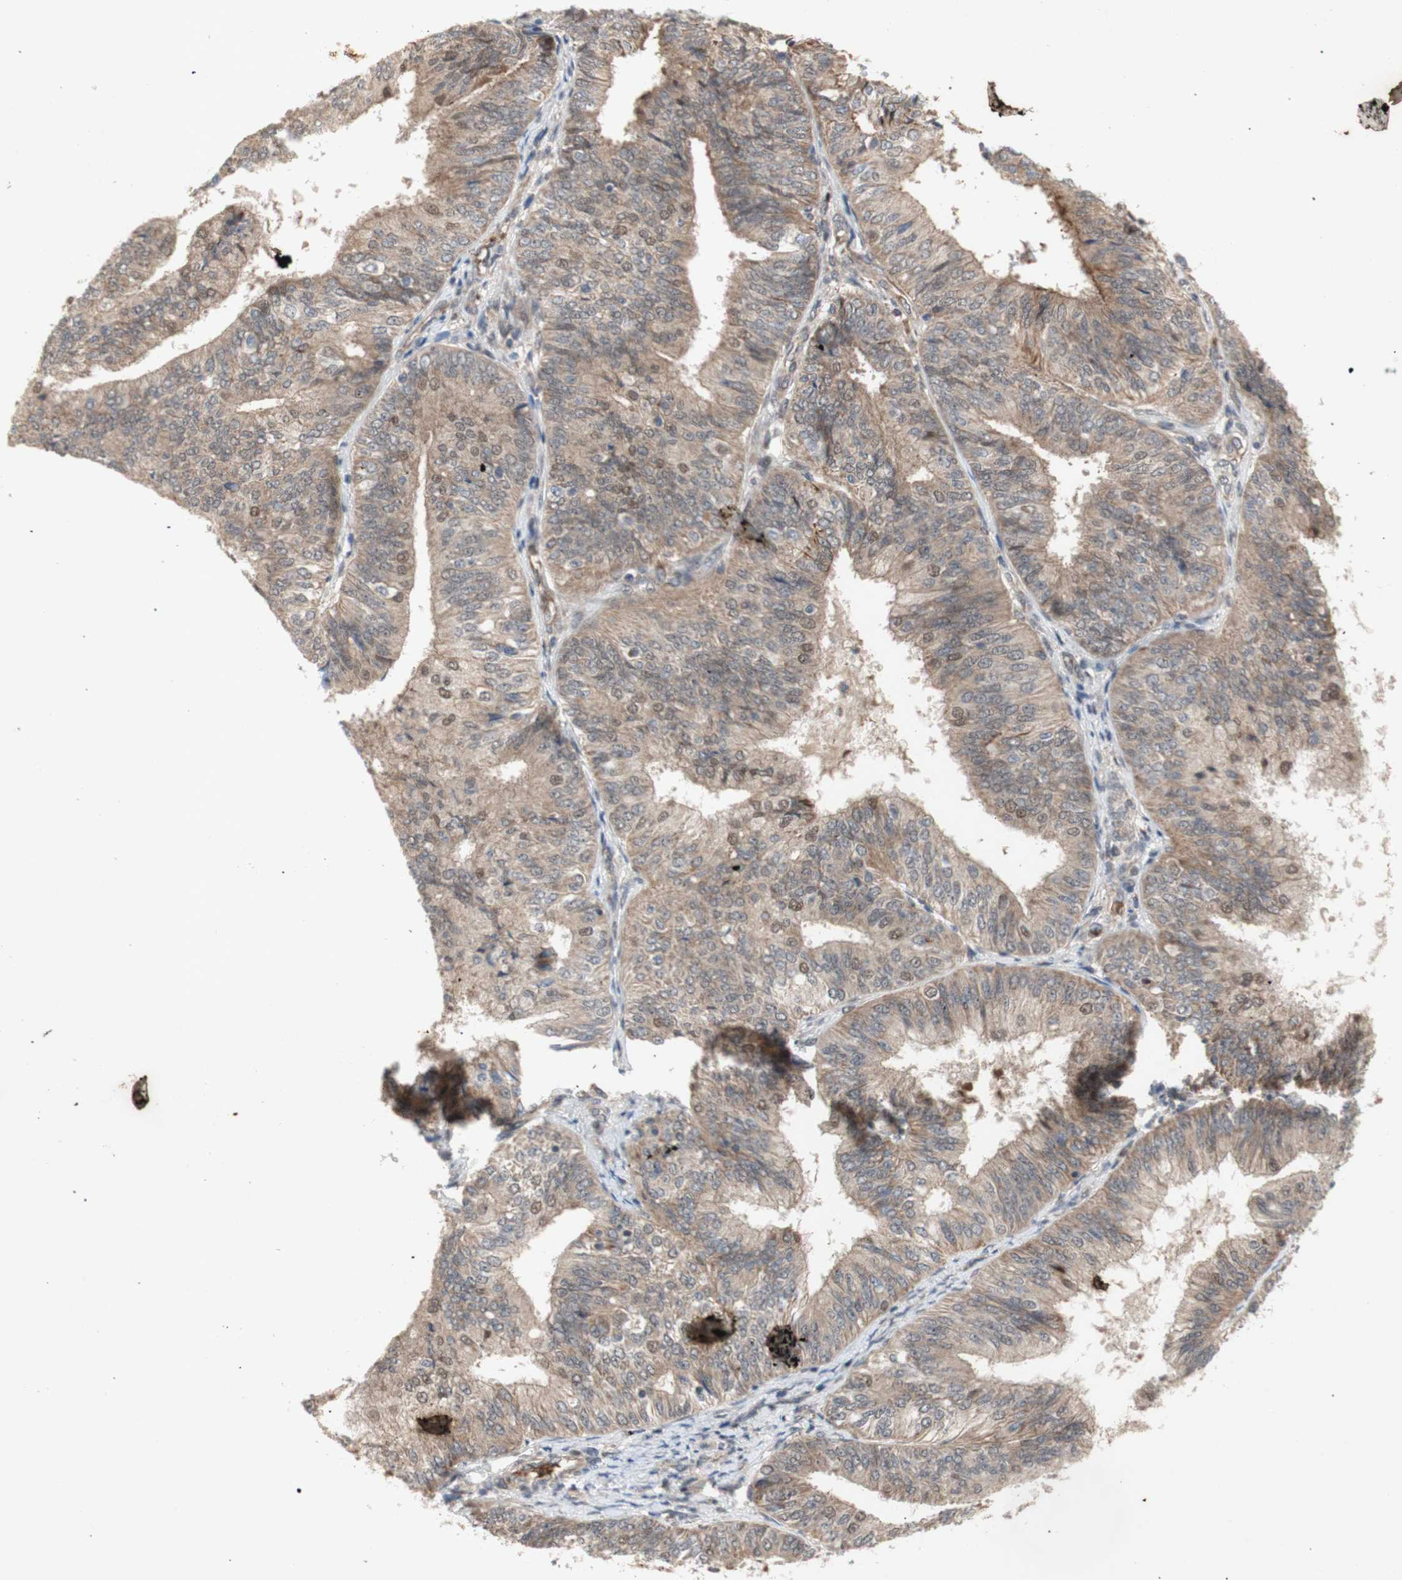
{"staining": {"intensity": "weak", "quantity": ">75%", "location": "cytoplasmic/membranous"}, "tissue": "endometrial cancer", "cell_type": "Tumor cells", "image_type": "cancer", "snomed": [{"axis": "morphology", "description": "Adenocarcinoma, NOS"}, {"axis": "topography", "description": "Endometrium"}], "caption": "Approximately >75% of tumor cells in human adenocarcinoma (endometrial) exhibit weak cytoplasmic/membranous protein positivity as visualized by brown immunohistochemical staining.", "gene": "PKN1", "patient": {"sex": "female", "age": 58}}